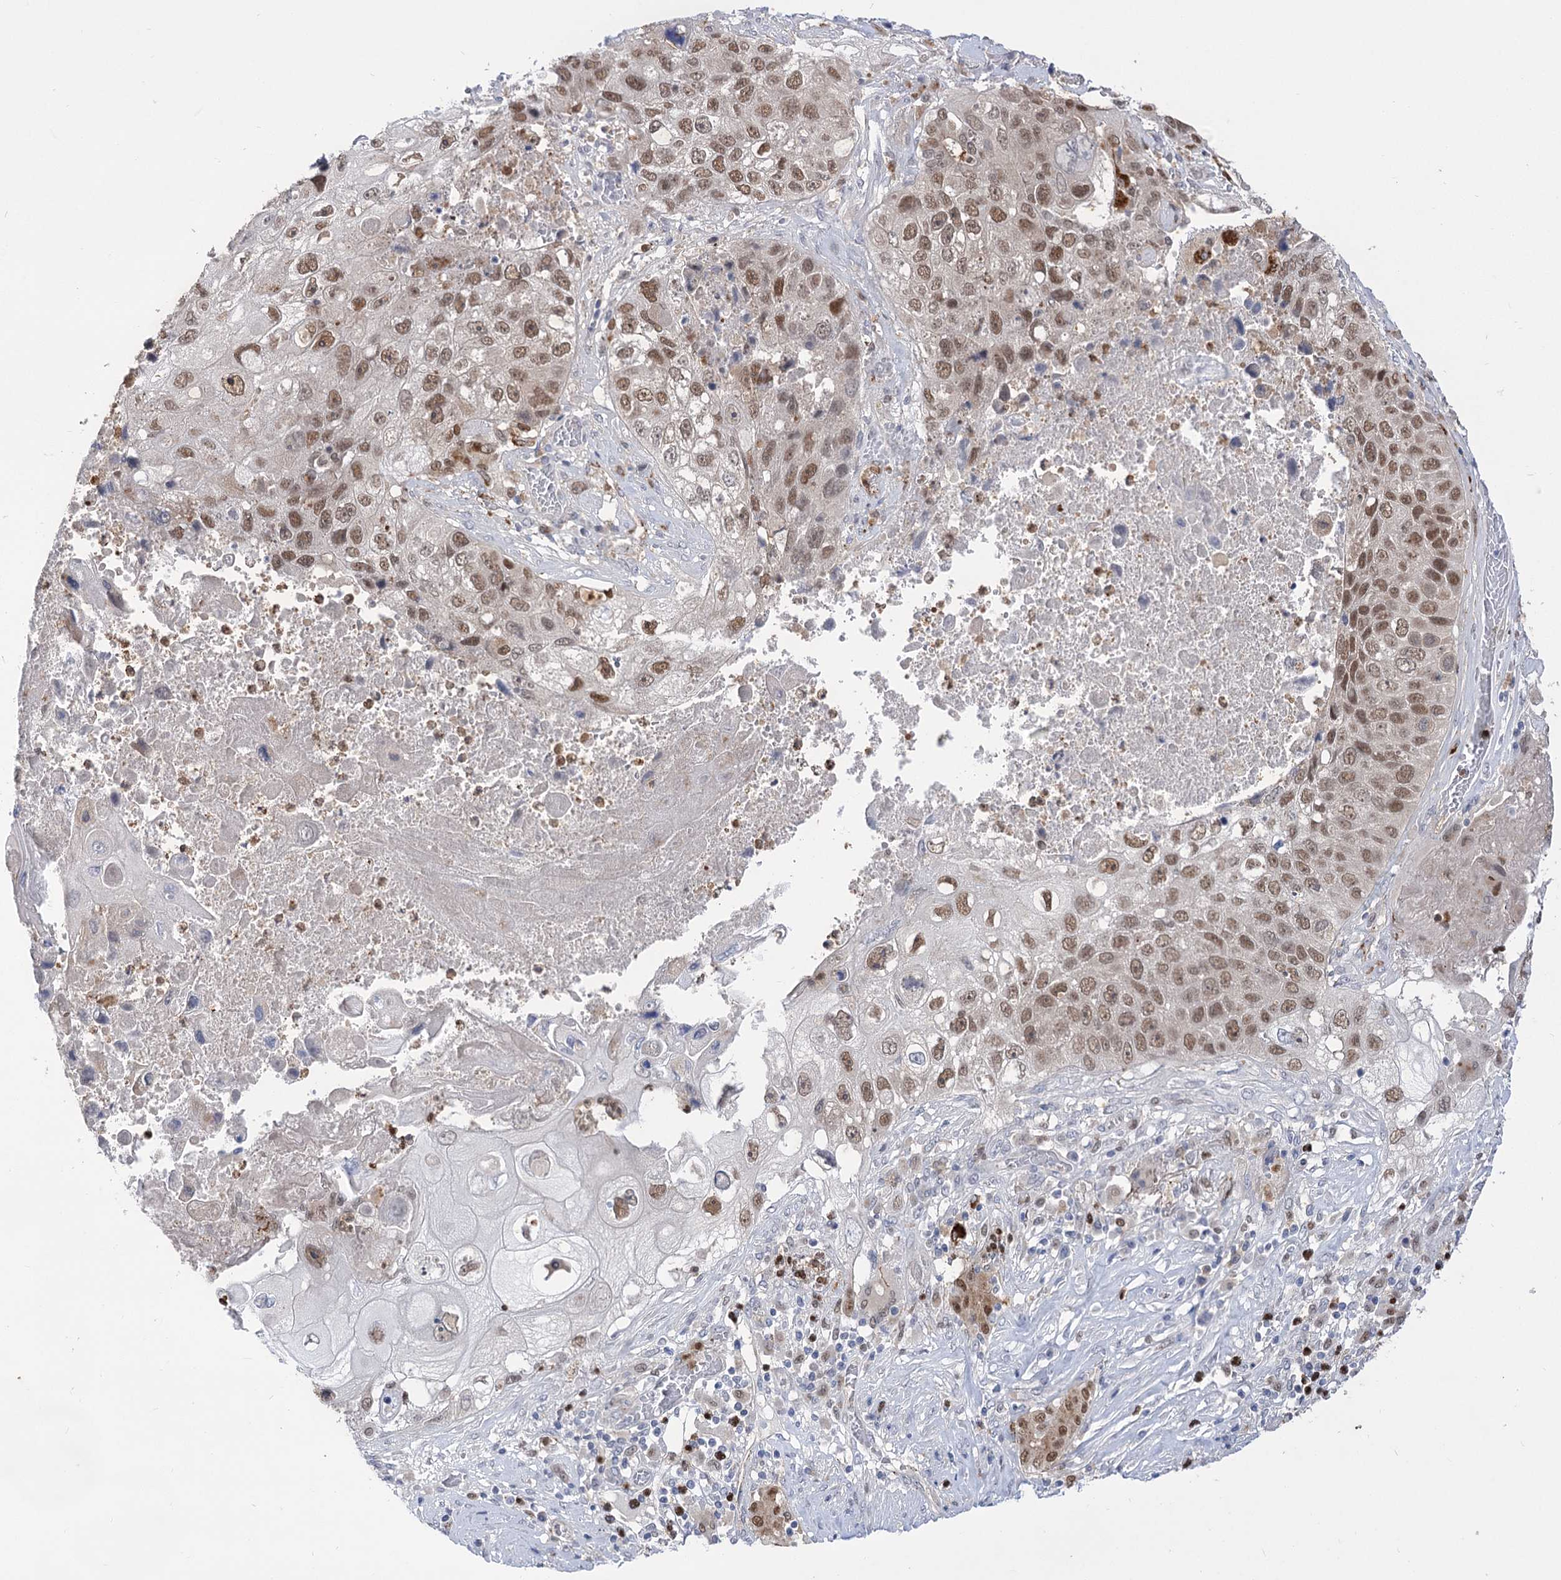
{"staining": {"intensity": "moderate", "quantity": "25%-75%", "location": "nuclear"}, "tissue": "lung cancer", "cell_type": "Tumor cells", "image_type": "cancer", "snomed": [{"axis": "morphology", "description": "Squamous cell carcinoma, NOS"}, {"axis": "topography", "description": "Lung"}], "caption": "DAB (3,3'-diaminobenzidine) immunohistochemical staining of lung cancer exhibits moderate nuclear protein expression in about 25%-75% of tumor cells. The protein of interest is shown in brown color, while the nuclei are stained blue.", "gene": "SIAE", "patient": {"sex": "male", "age": 61}}